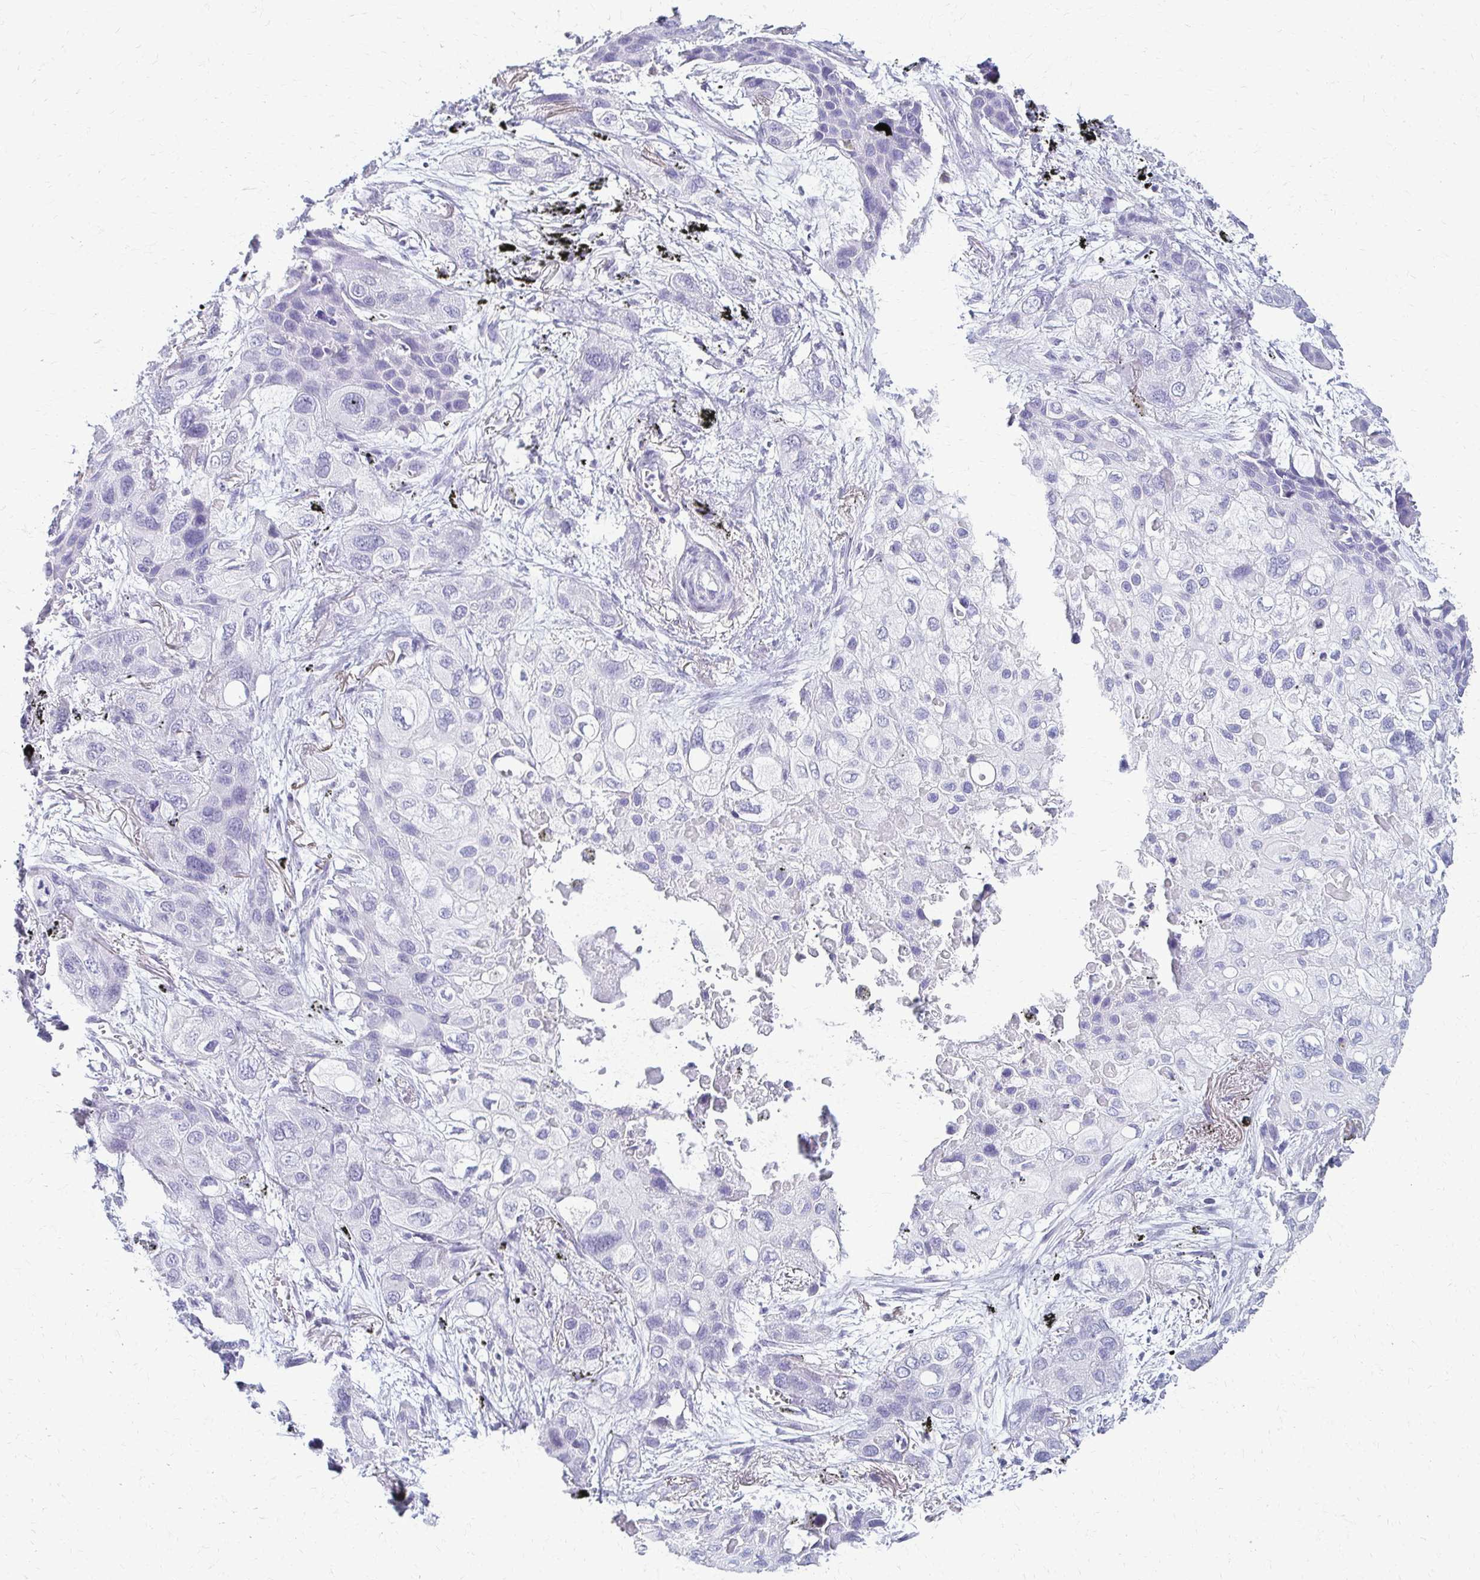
{"staining": {"intensity": "negative", "quantity": "none", "location": "none"}, "tissue": "lung cancer", "cell_type": "Tumor cells", "image_type": "cancer", "snomed": [{"axis": "morphology", "description": "Squamous cell carcinoma, NOS"}, {"axis": "morphology", "description": "Squamous cell carcinoma, metastatic, NOS"}, {"axis": "topography", "description": "Lung"}], "caption": "Immunohistochemistry micrograph of lung cancer (squamous cell carcinoma) stained for a protein (brown), which displays no staining in tumor cells.", "gene": "FCGR2B", "patient": {"sex": "male", "age": 59}}